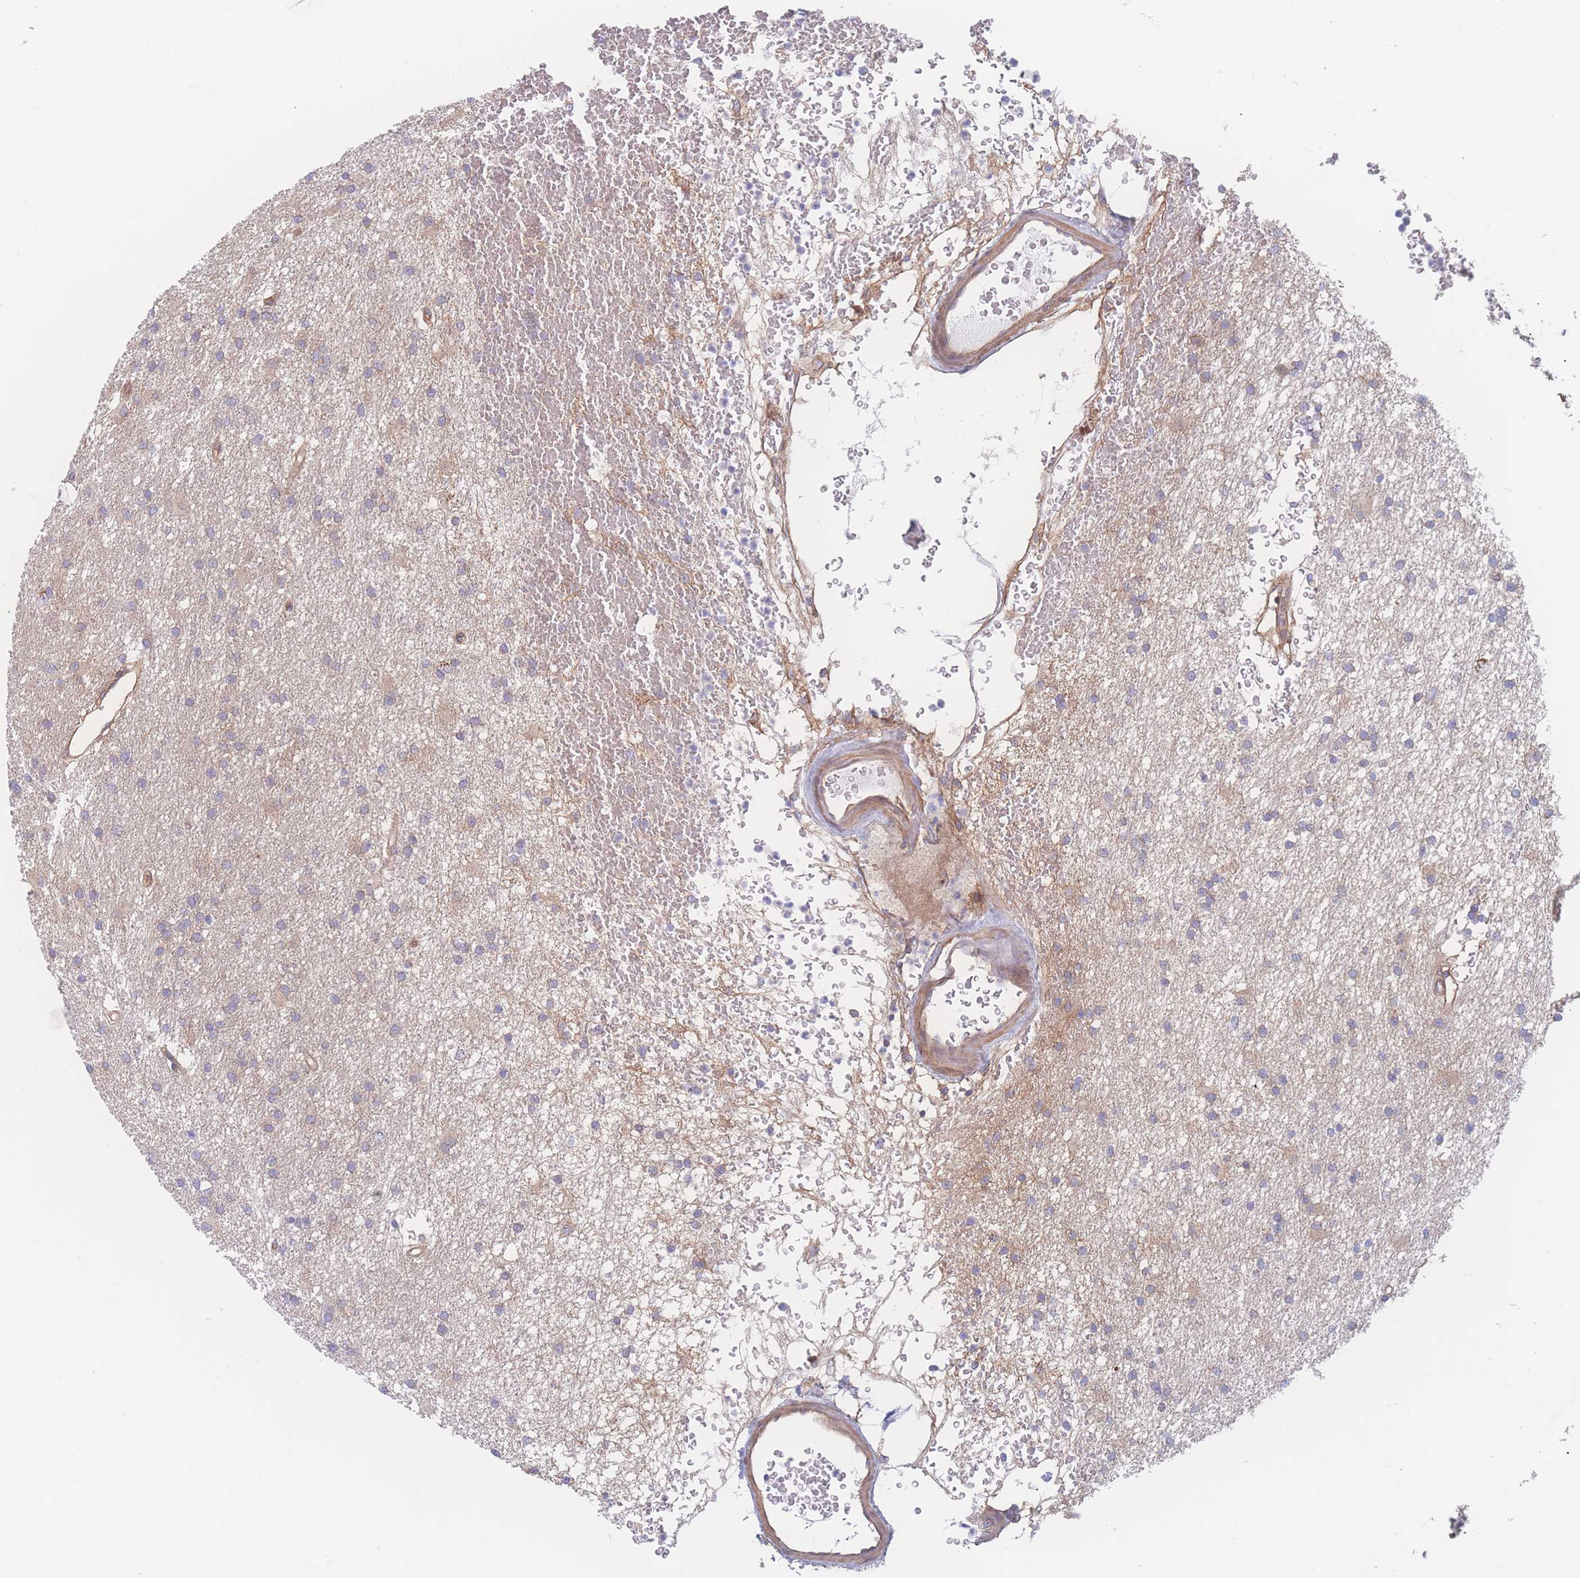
{"staining": {"intensity": "weak", "quantity": "25%-75%", "location": "cytoplasmic/membranous"}, "tissue": "glioma", "cell_type": "Tumor cells", "image_type": "cancer", "snomed": [{"axis": "morphology", "description": "Glioma, malignant, High grade"}, {"axis": "topography", "description": "Brain"}], "caption": "Immunohistochemical staining of human malignant glioma (high-grade) shows low levels of weak cytoplasmic/membranous protein staining in about 25%-75% of tumor cells.", "gene": "CFAP97", "patient": {"sex": "male", "age": 77}}